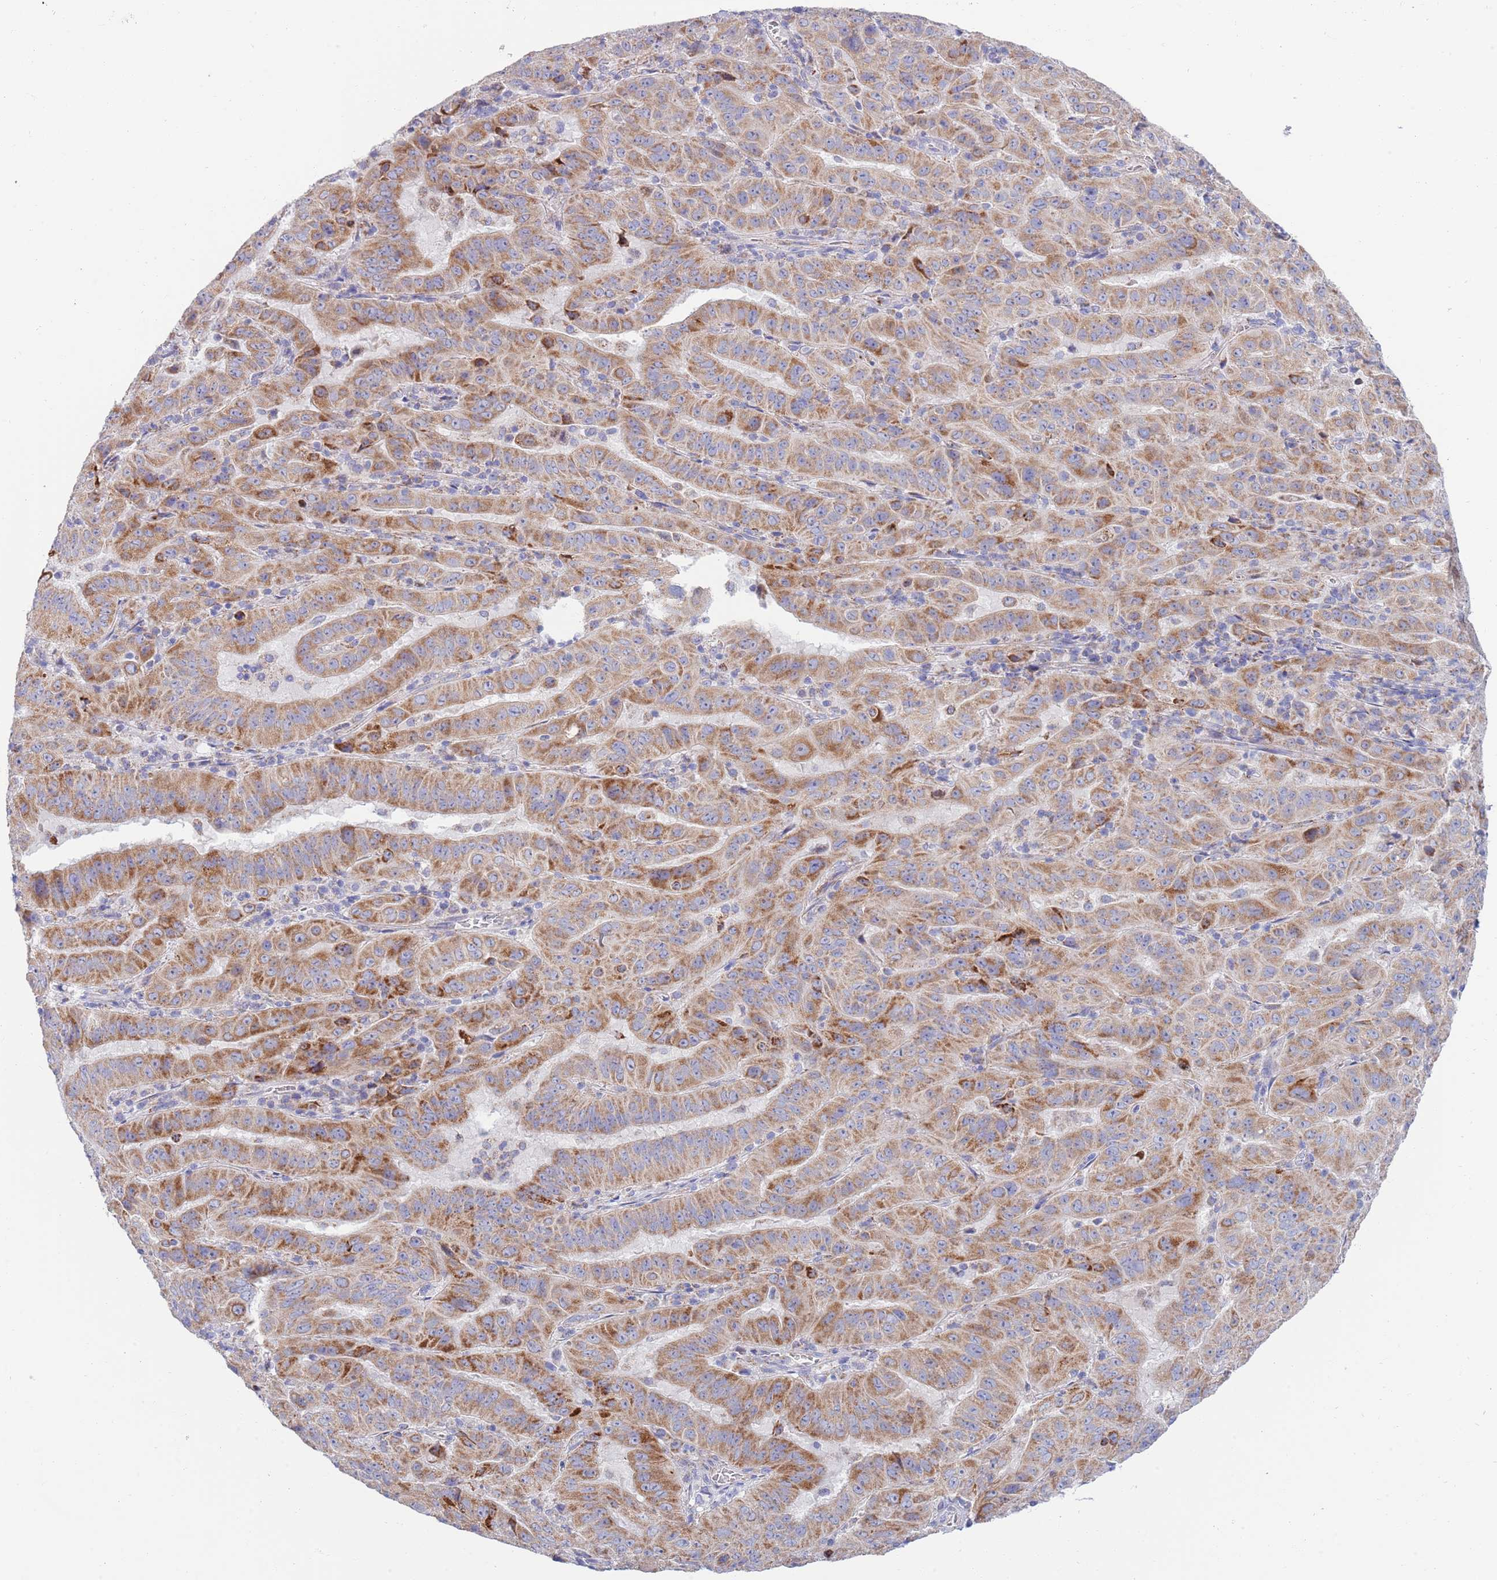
{"staining": {"intensity": "moderate", "quantity": ">75%", "location": "cytoplasmic/membranous"}, "tissue": "pancreatic cancer", "cell_type": "Tumor cells", "image_type": "cancer", "snomed": [{"axis": "morphology", "description": "Adenocarcinoma, NOS"}, {"axis": "topography", "description": "Pancreas"}], "caption": "DAB (3,3'-diaminobenzidine) immunohistochemical staining of adenocarcinoma (pancreatic) demonstrates moderate cytoplasmic/membranous protein expression in about >75% of tumor cells.", "gene": "EMC8", "patient": {"sex": "male", "age": 63}}